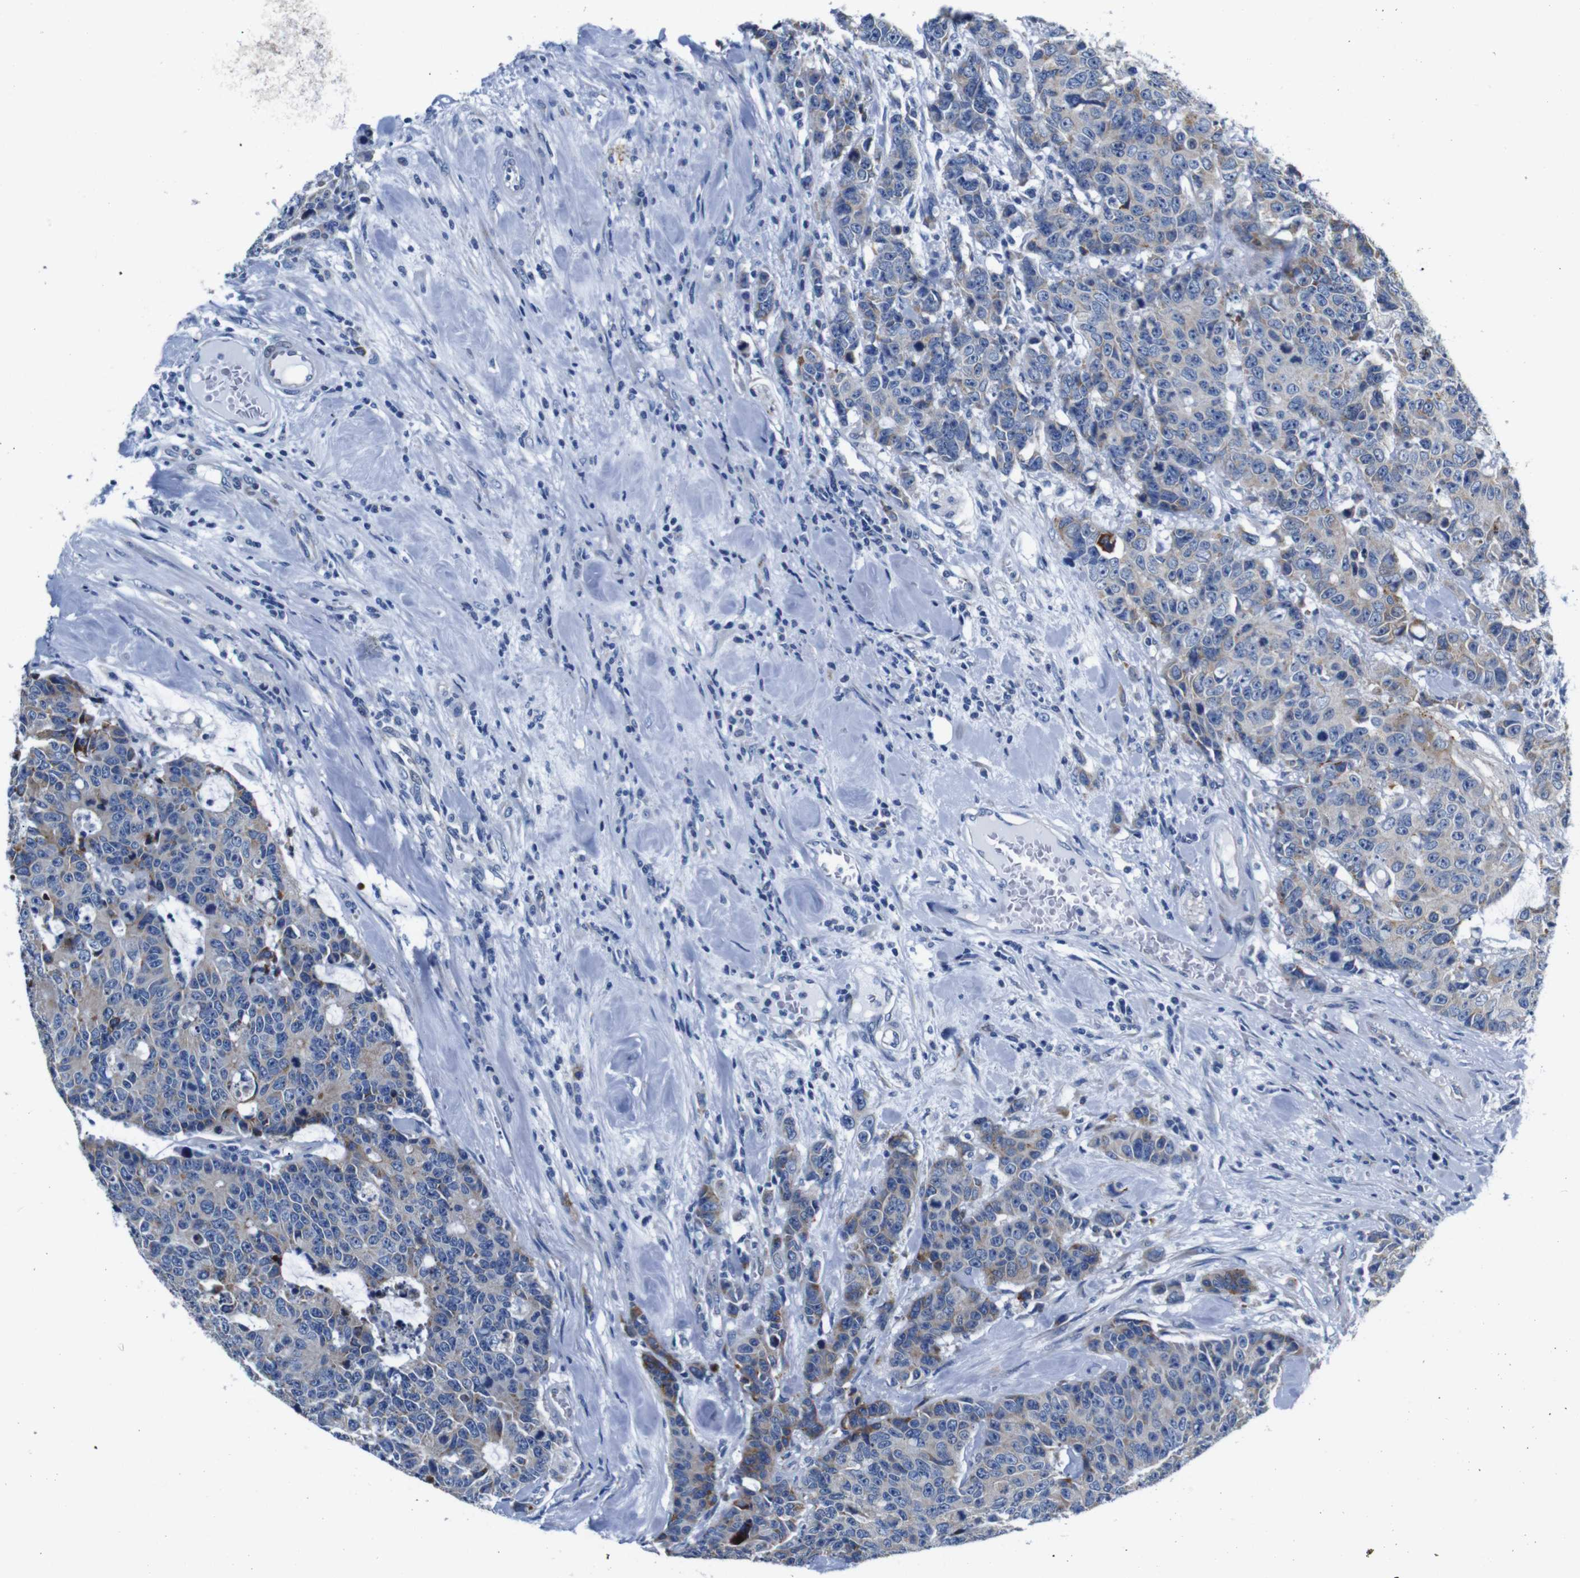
{"staining": {"intensity": "moderate", "quantity": "<25%", "location": "cytoplasmic/membranous"}, "tissue": "colorectal cancer", "cell_type": "Tumor cells", "image_type": "cancer", "snomed": [{"axis": "morphology", "description": "Adenocarcinoma, NOS"}, {"axis": "topography", "description": "Colon"}], "caption": "Immunohistochemistry photomicrograph of colorectal adenocarcinoma stained for a protein (brown), which demonstrates low levels of moderate cytoplasmic/membranous expression in about <25% of tumor cells.", "gene": "SNX19", "patient": {"sex": "female", "age": 86}}